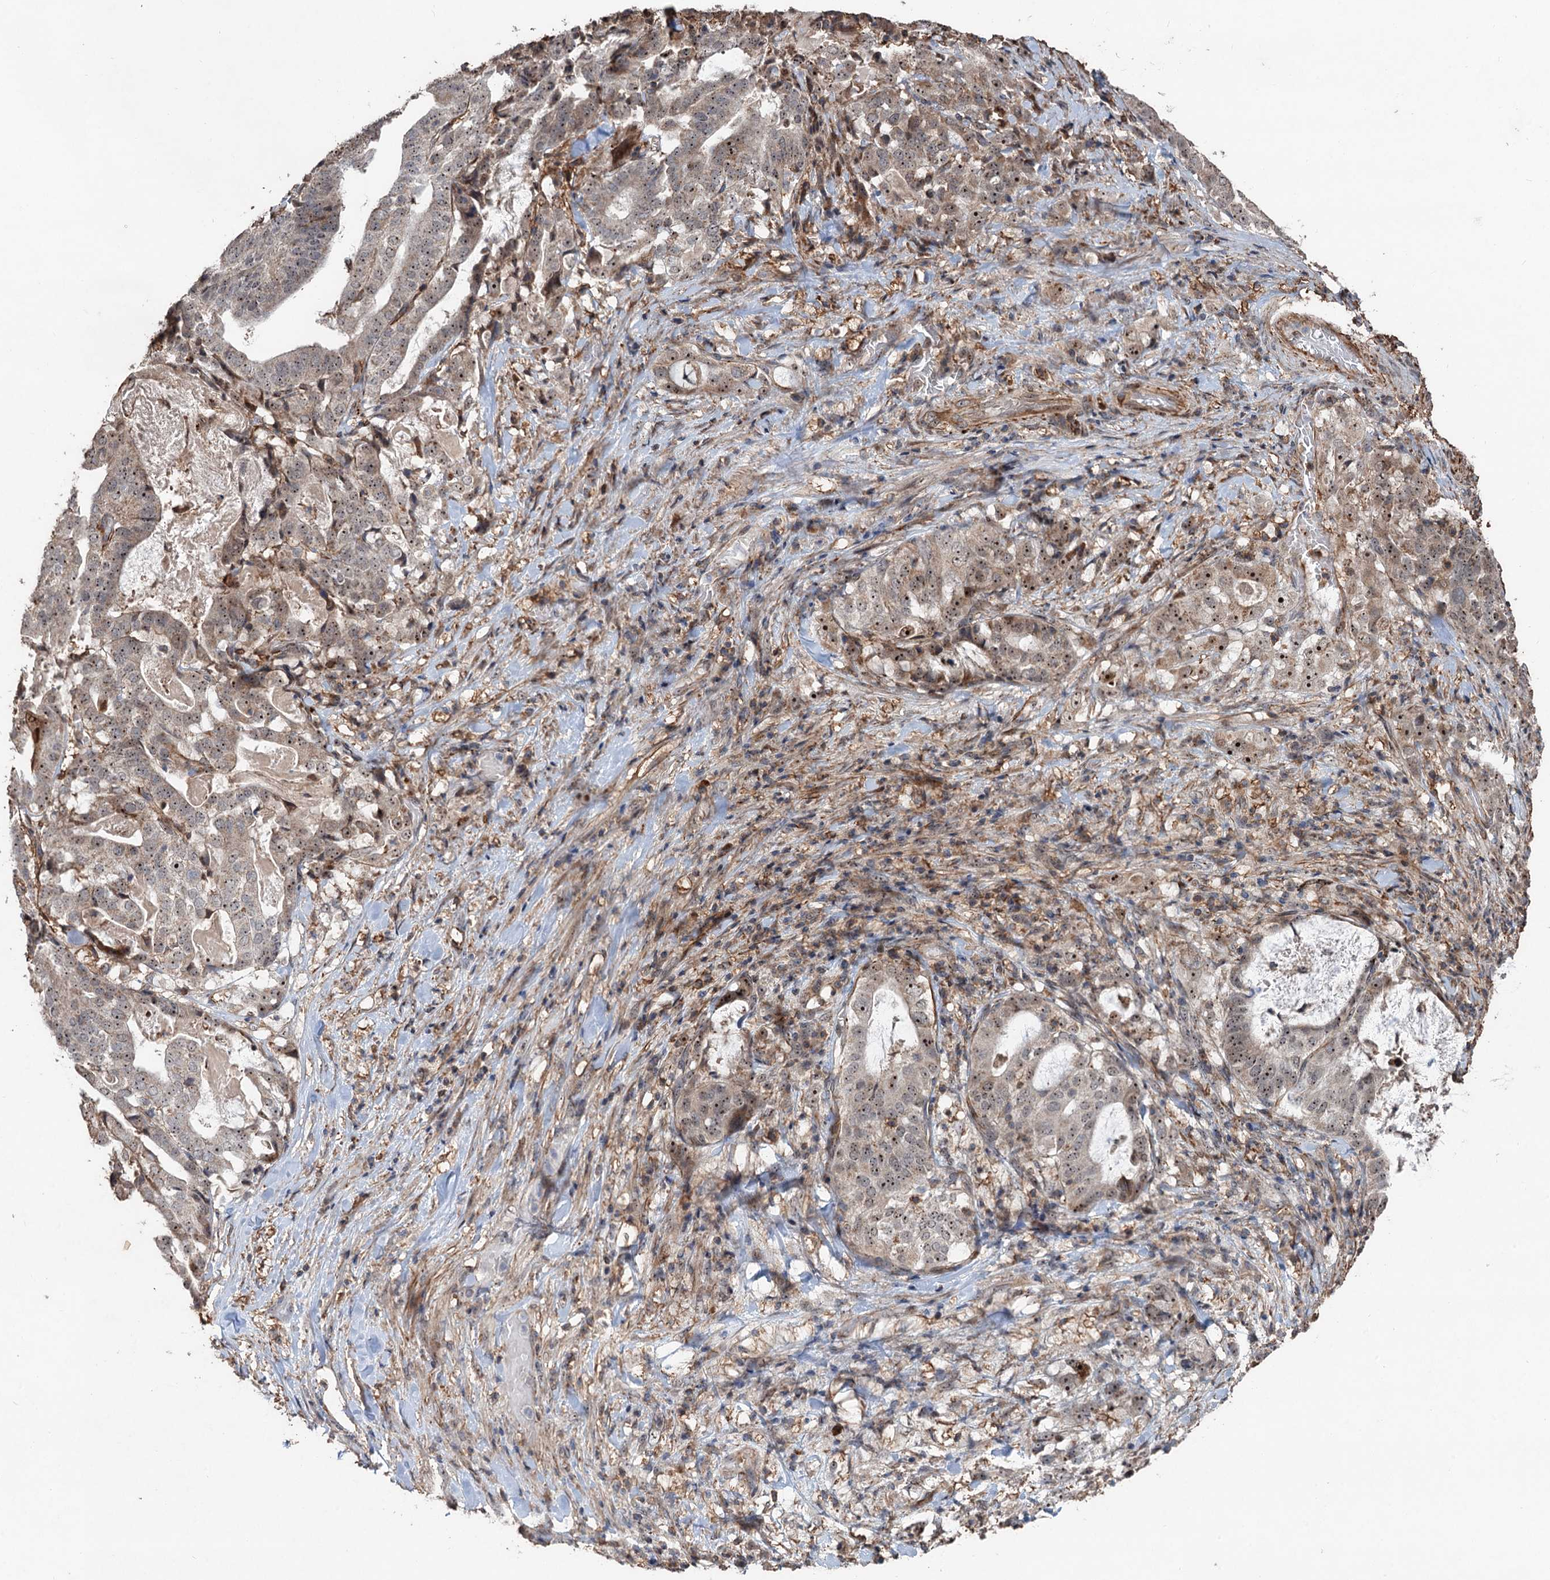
{"staining": {"intensity": "weak", "quantity": ">75%", "location": "nuclear"}, "tissue": "stomach cancer", "cell_type": "Tumor cells", "image_type": "cancer", "snomed": [{"axis": "morphology", "description": "Adenocarcinoma, NOS"}, {"axis": "topography", "description": "Stomach"}], "caption": "Immunohistochemical staining of human adenocarcinoma (stomach) demonstrates low levels of weak nuclear protein positivity in approximately >75% of tumor cells. (DAB IHC with brightfield microscopy, high magnification).", "gene": "TMA16", "patient": {"sex": "male", "age": 48}}